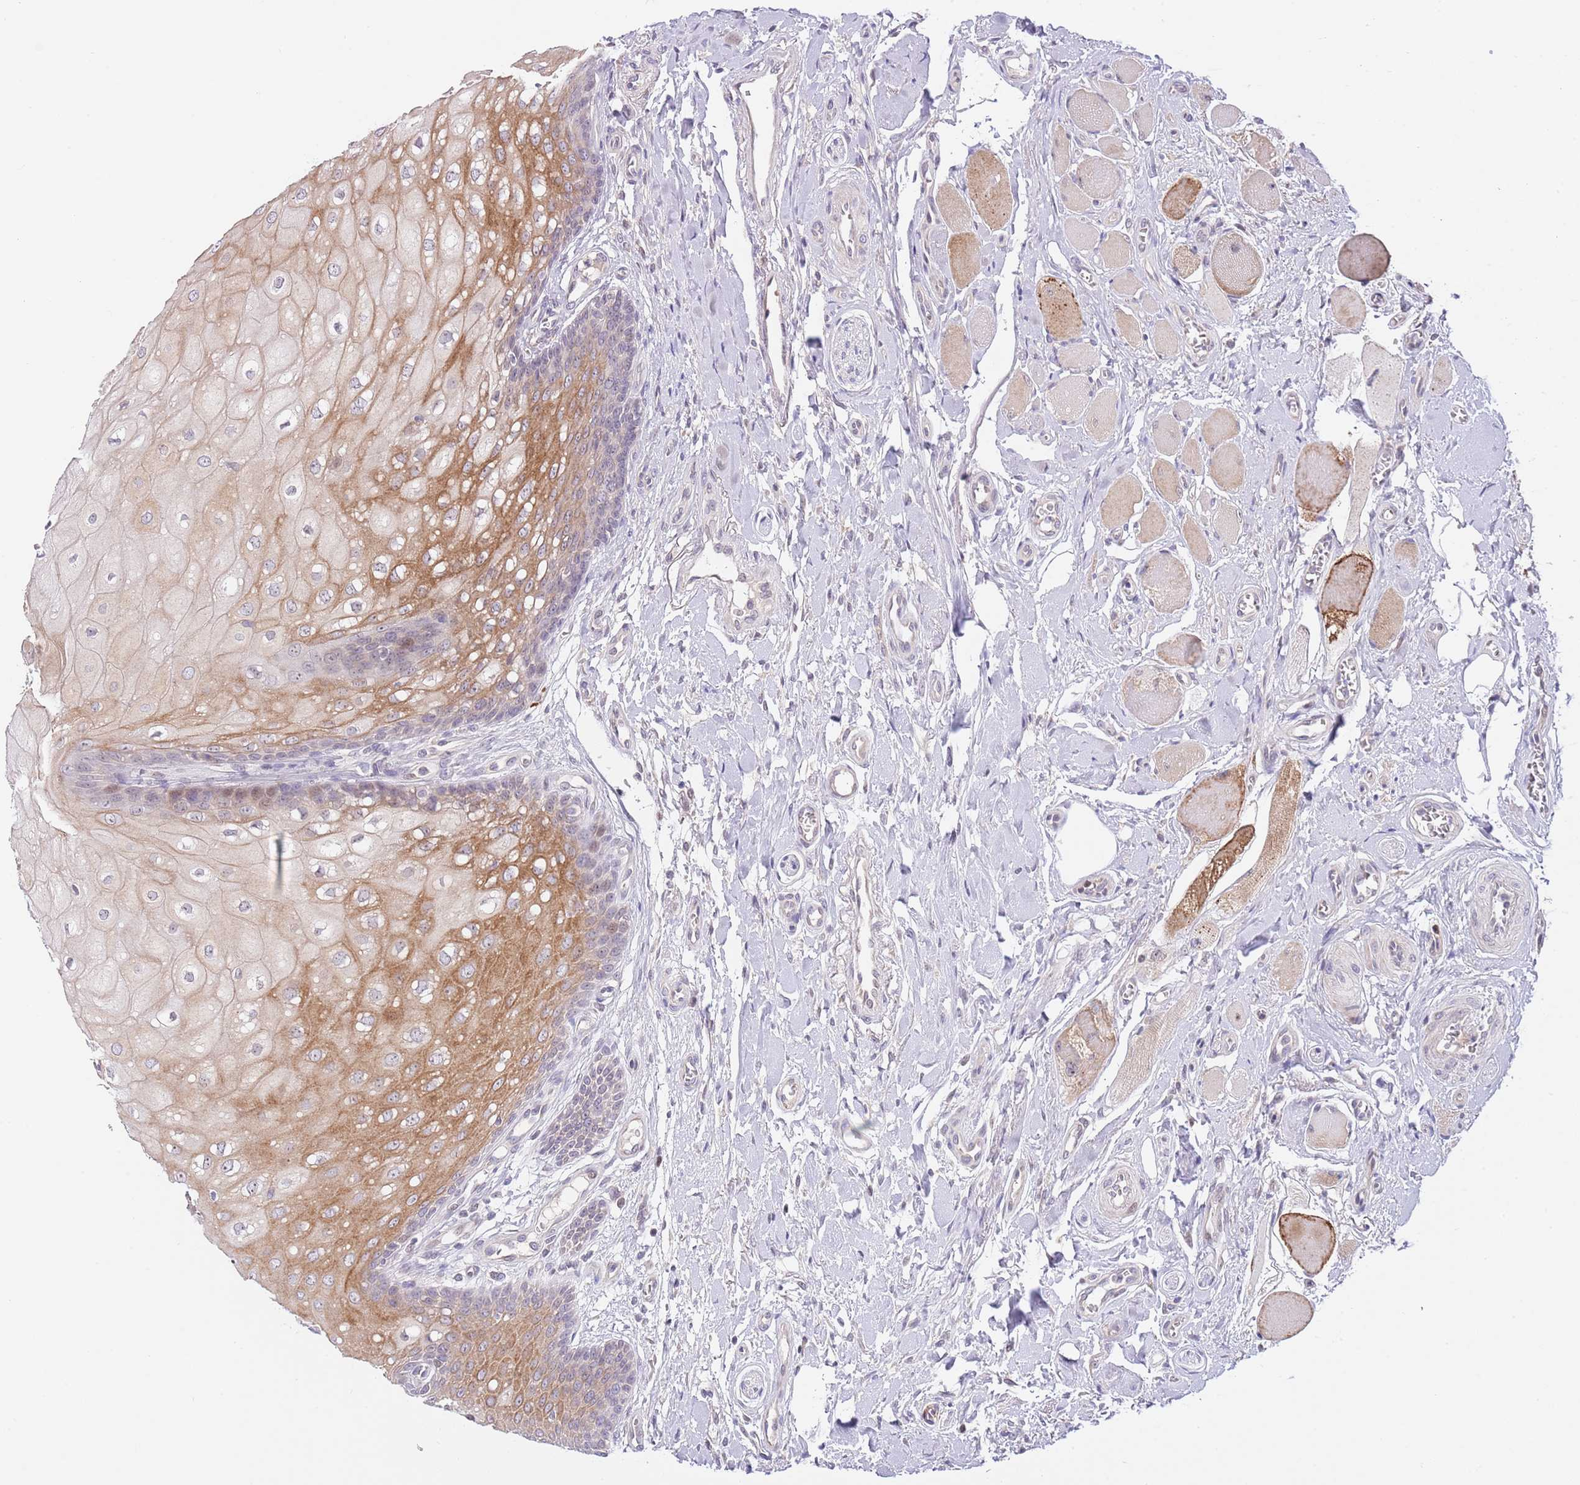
{"staining": {"intensity": "moderate", "quantity": "25%-75%", "location": "cytoplasmic/membranous,nuclear"}, "tissue": "oral mucosa", "cell_type": "Squamous epithelial cells", "image_type": "normal", "snomed": [{"axis": "morphology", "description": "Normal tissue, NOS"}, {"axis": "morphology", "description": "Squamous cell carcinoma, NOS"}, {"axis": "topography", "description": "Oral tissue"}, {"axis": "topography", "description": "Tounge, NOS"}, {"axis": "topography", "description": "Head-Neck"}], "caption": "Immunohistochemistry of normal human oral mucosa demonstrates medium levels of moderate cytoplasmic/membranous,nuclear staining in about 25%-75% of squamous epithelial cells. (IHC, brightfield microscopy, high magnification).", "gene": "AP1S2", "patient": {"sex": "male", "age": 79}}